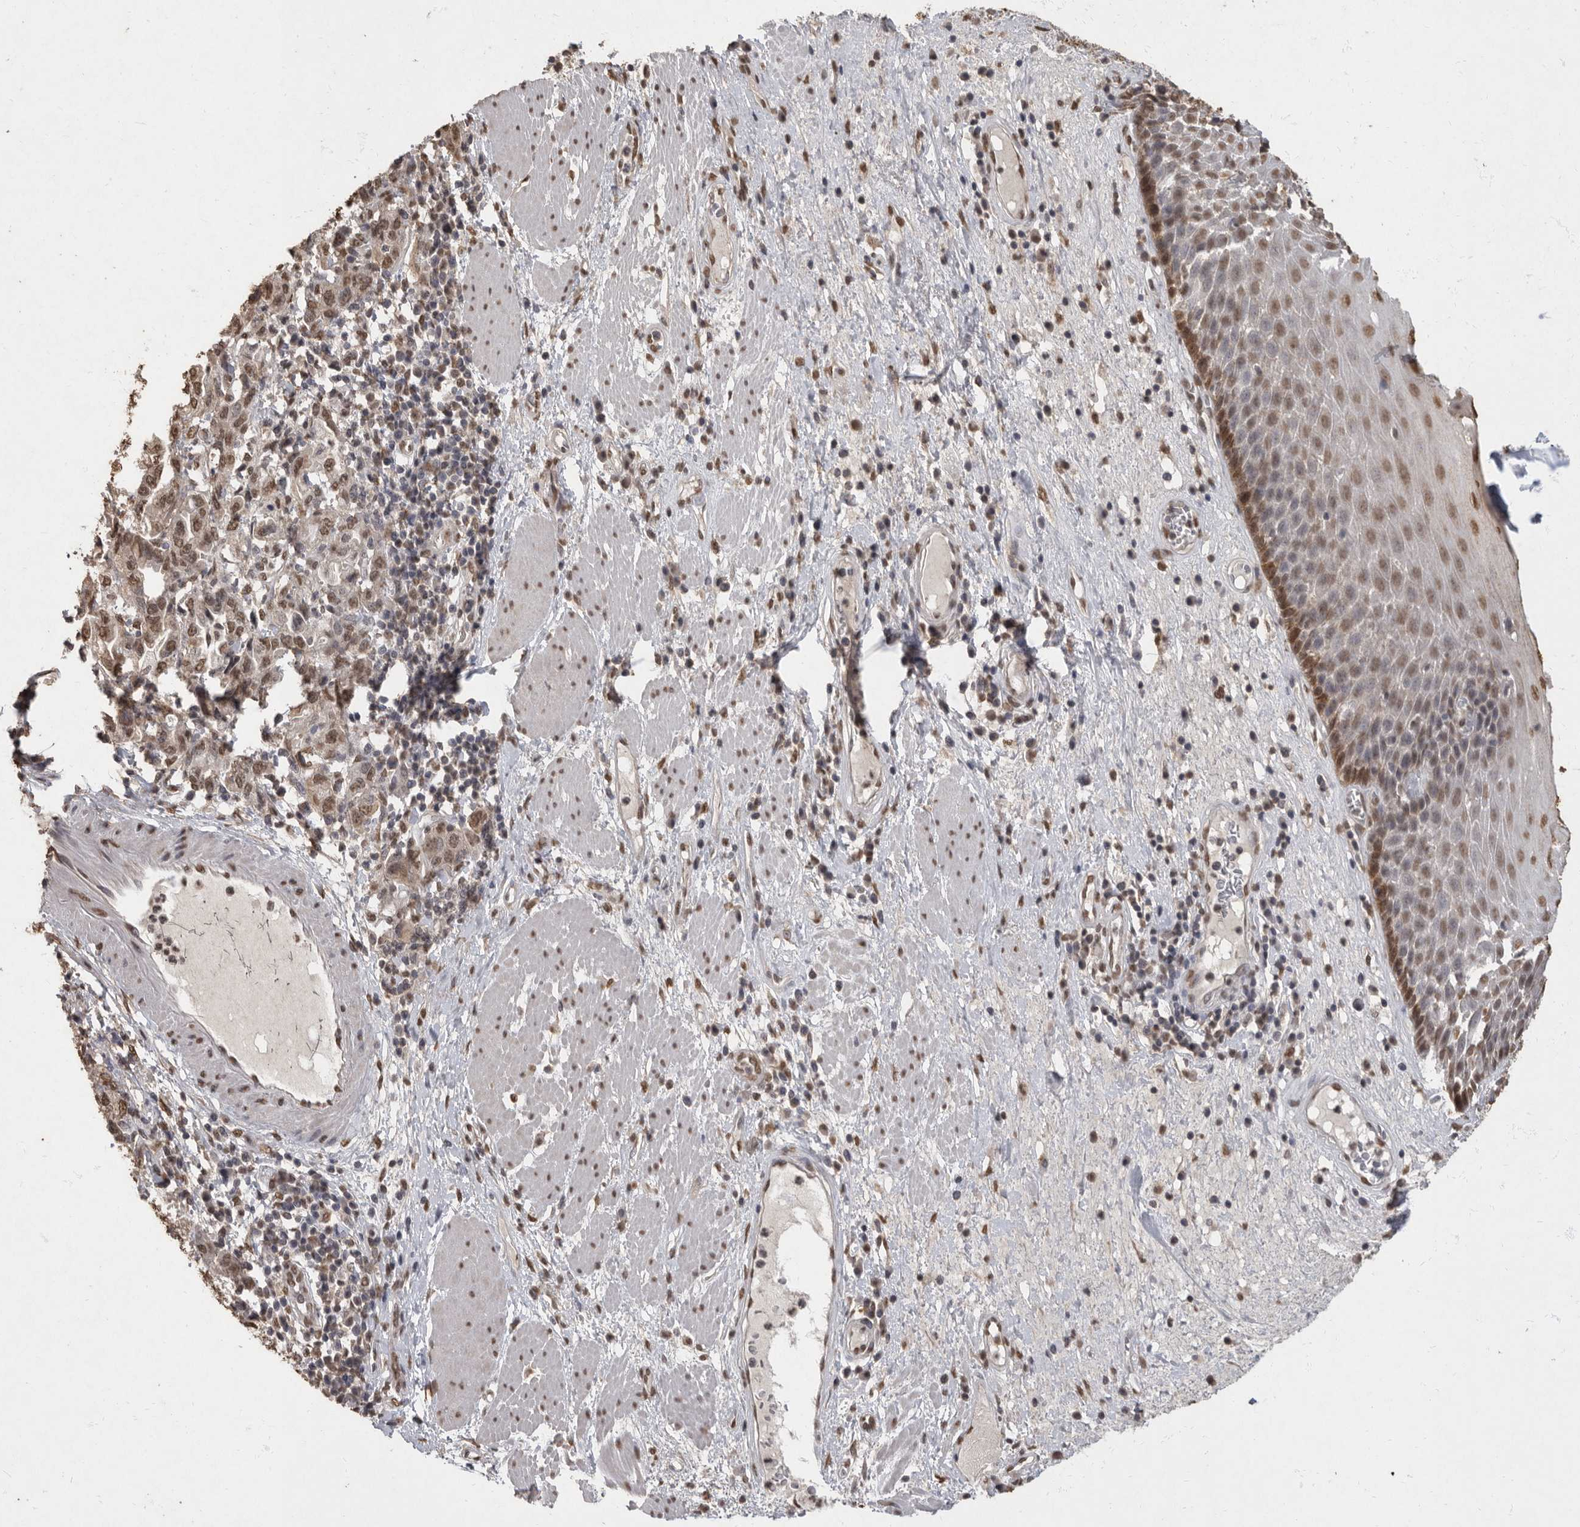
{"staining": {"intensity": "strong", "quantity": ">75%", "location": "cytoplasmic/membranous,nuclear"}, "tissue": "esophagus", "cell_type": "Squamous epithelial cells", "image_type": "normal", "snomed": [{"axis": "morphology", "description": "Normal tissue, NOS"}, {"axis": "morphology", "description": "Adenocarcinoma, NOS"}, {"axis": "topography", "description": "Esophagus"}], "caption": "Immunohistochemical staining of unremarkable esophagus reveals high levels of strong cytoplasmic/membranous,nuclear expression in about >75% of squamous epithelial cells.", "gene": "NBL1", "patient": {"sex": "male", "age": 62}}